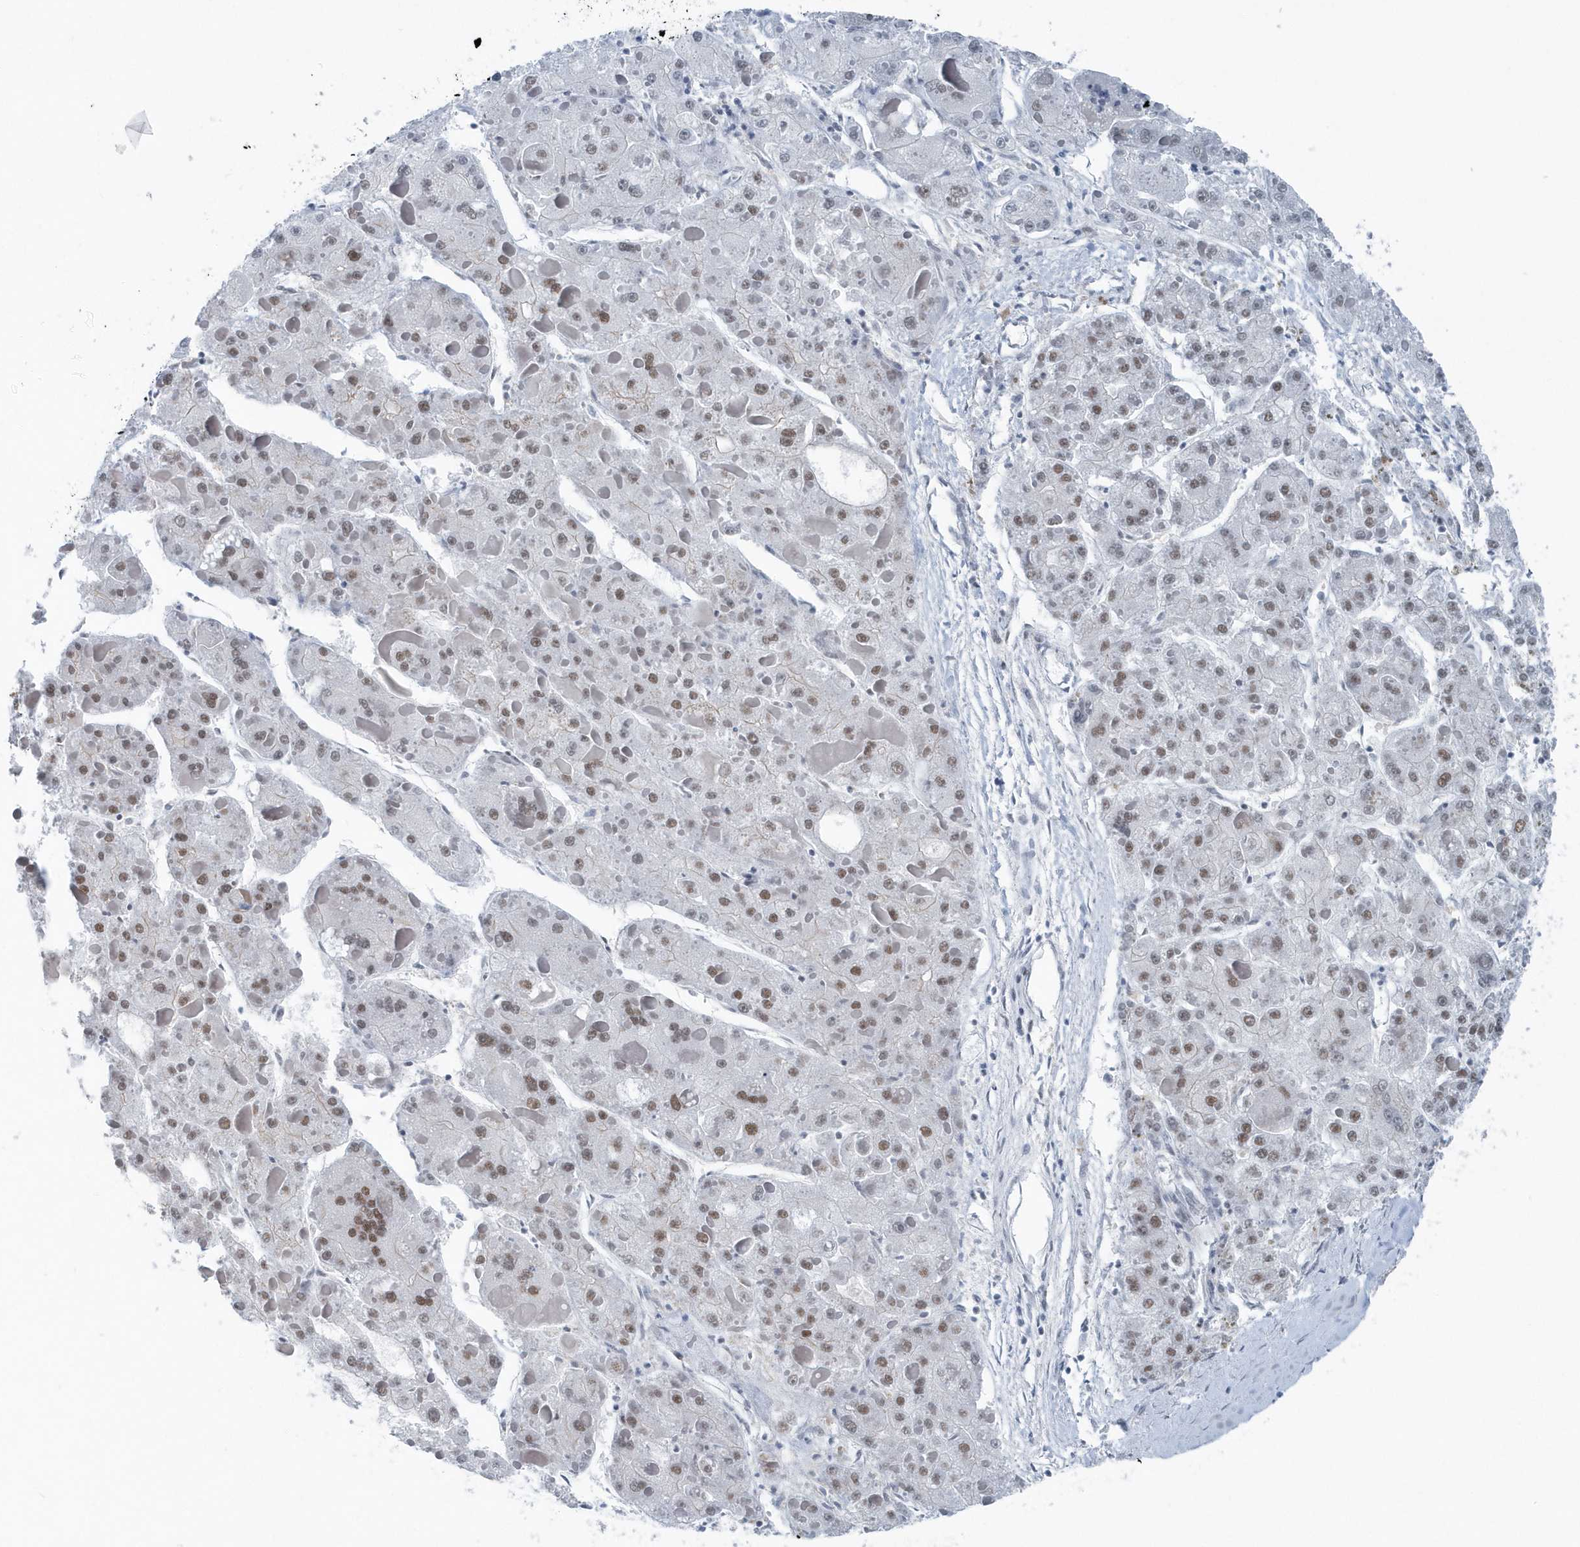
{"staining": {"intensity": "moderate", "quantity": "25%-75%", "location": "nuclear"}, "tissue": "liver cancer", "cell_type": "Tumor cells", "image_type": "cancer", "snomed": [{"axis": "morphology", "description": "Carcinoma, Hepatocellular, NOS"}, {"axis": "topography", "description": "Liver"}], "caption": "Human liver hepatocellular carcinoma stained for a protein (brown) shows moderate nuclear positive staining in about 25%-75% of tumor cells.", "gene": "FIP1L1", "patient": {"sex": "female", "age": 73}}